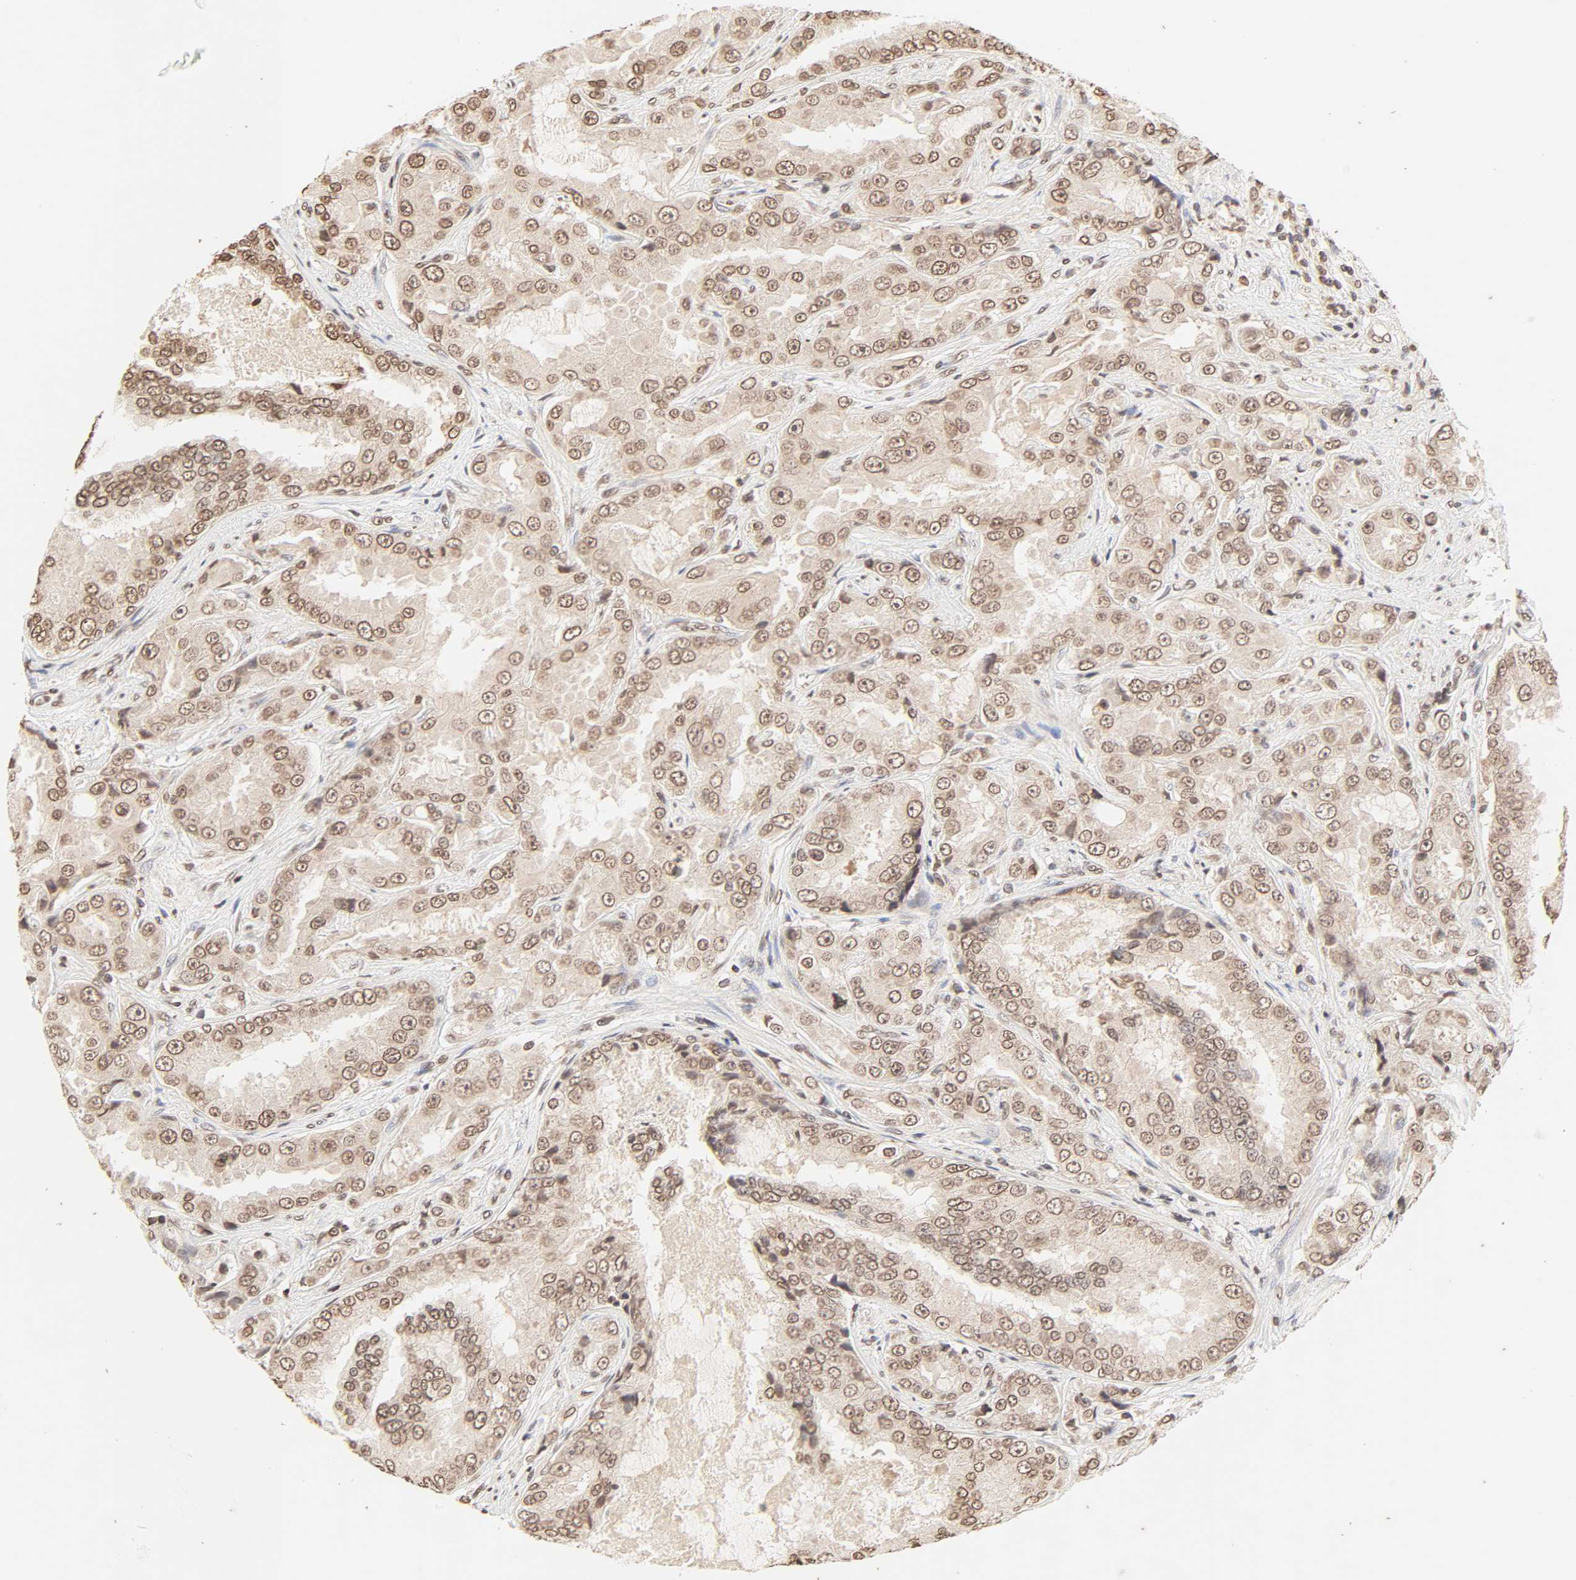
{"staining": {"intensity": "moderate", "quantity": ">75%", "location": "cytoplasmic/membranous,nuclear"}, "tissue": "prostate cancer", "cell_type": "Tumor cells", "image_type": "cancer", "snomed": [{"axis": "morphology", "description": "Adenocarcinoma, High grade"}, {"axis": "topography", "description": "Prostate"}], "caption": "High-grade adenocarcinoma (prostate) stained with a protein marker displays moderate staining in tumor cells.", "gene": "TBL1X", "patient": {"sex": "male", "age": 73}}